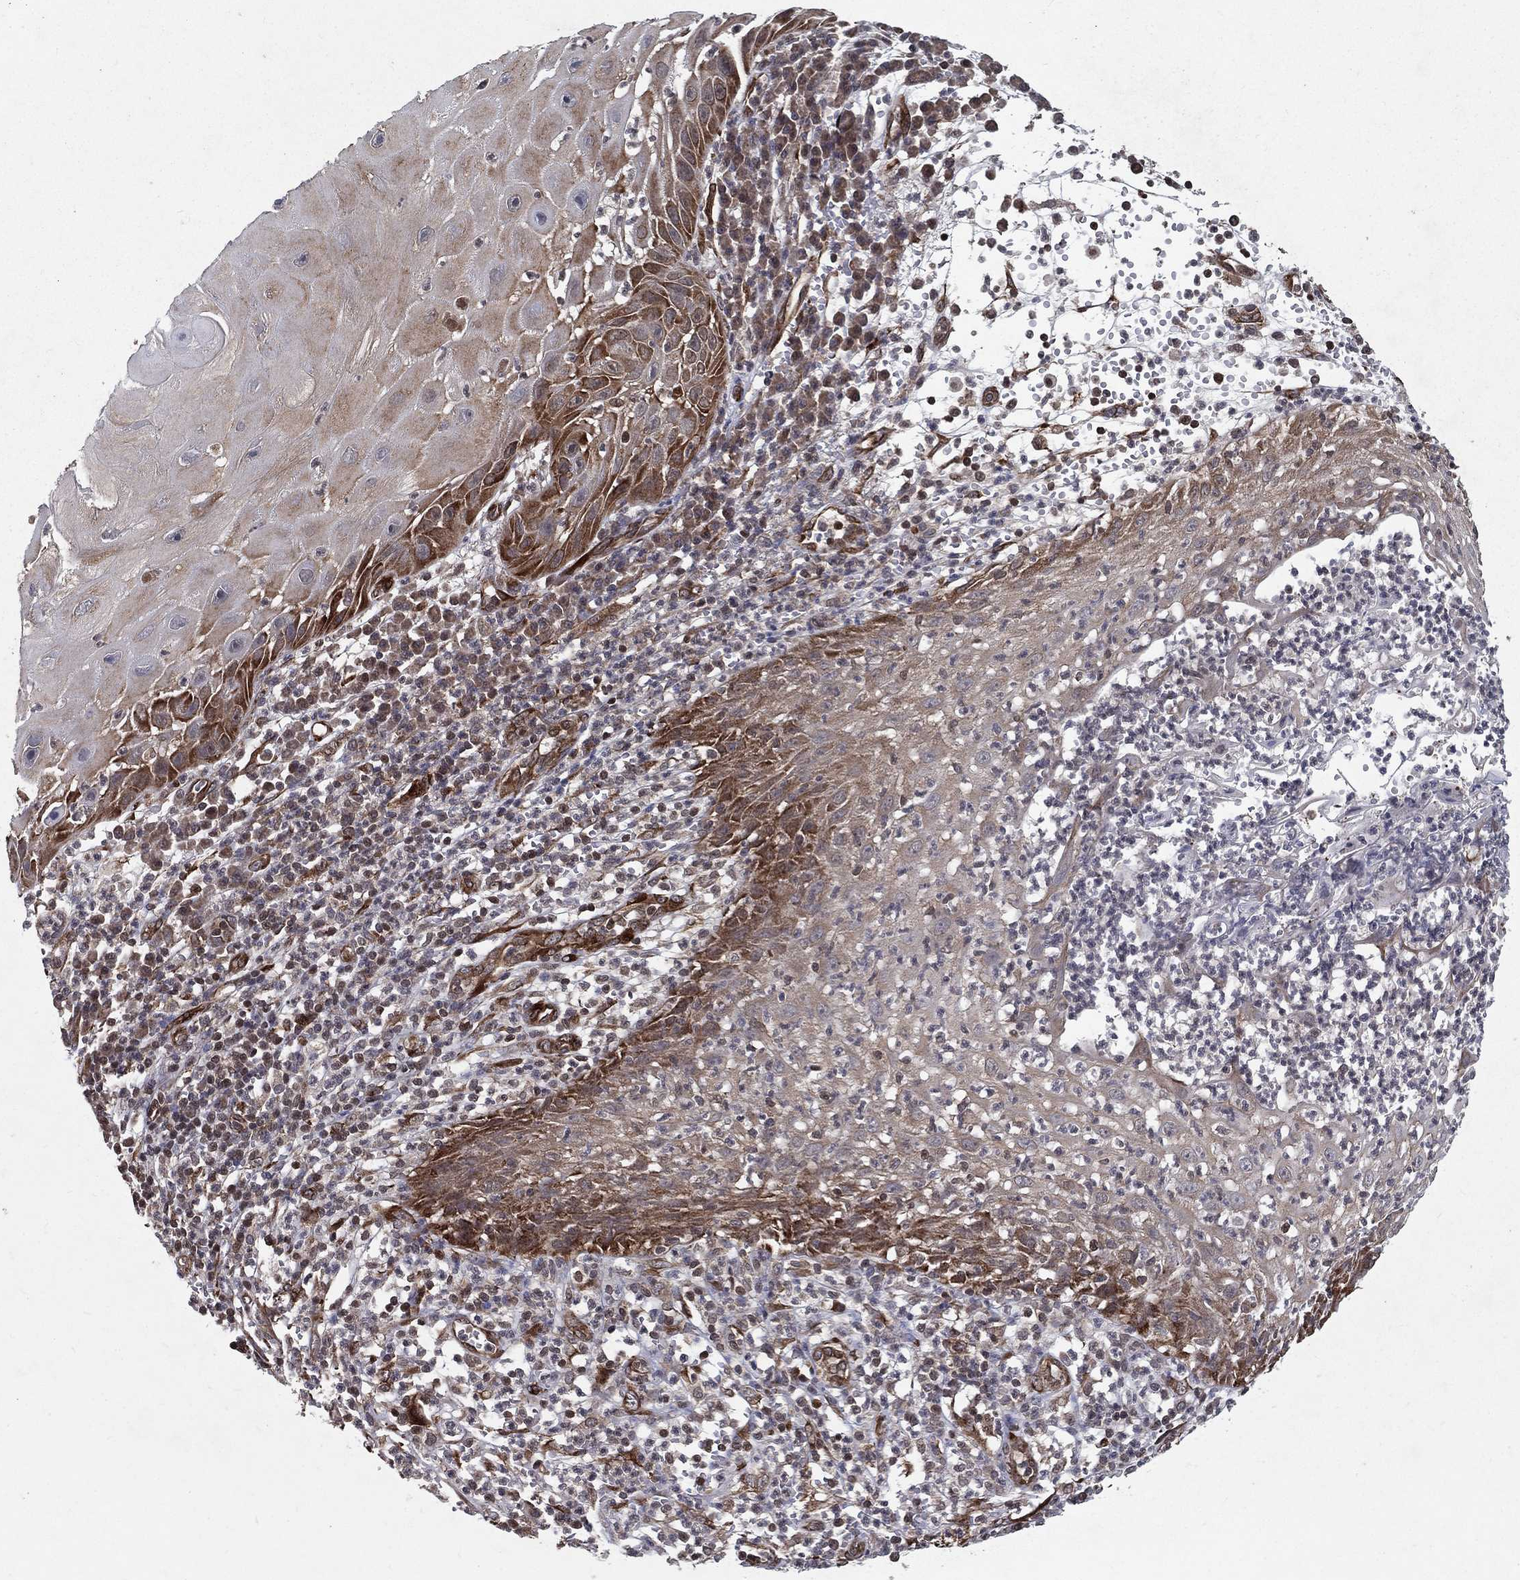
{"staining": {"intensity": "moderate", "quantity": "25%-75%", "location": "cytoplasmic/membranous"}, "tissue": "skin cancer", "cell_type": "Tumor cells", "image_type": "cancer", "snomed": [{"axis": "morphology", "description": "Normal tissue, NOS"}, {"axis": "morphology", "description": "Squamous cell carcinoma, NOS"}, {"axis": "topography", "description": "Skin"}], "caption": "Protein staining demonstrates moderate cytoplasmic/membranous expression in approximately 25%-75% of tumor cells in skin squamous cell carcinoma.", "gene": "CERS2", "patient": {"sex": "male", "age": 79}}